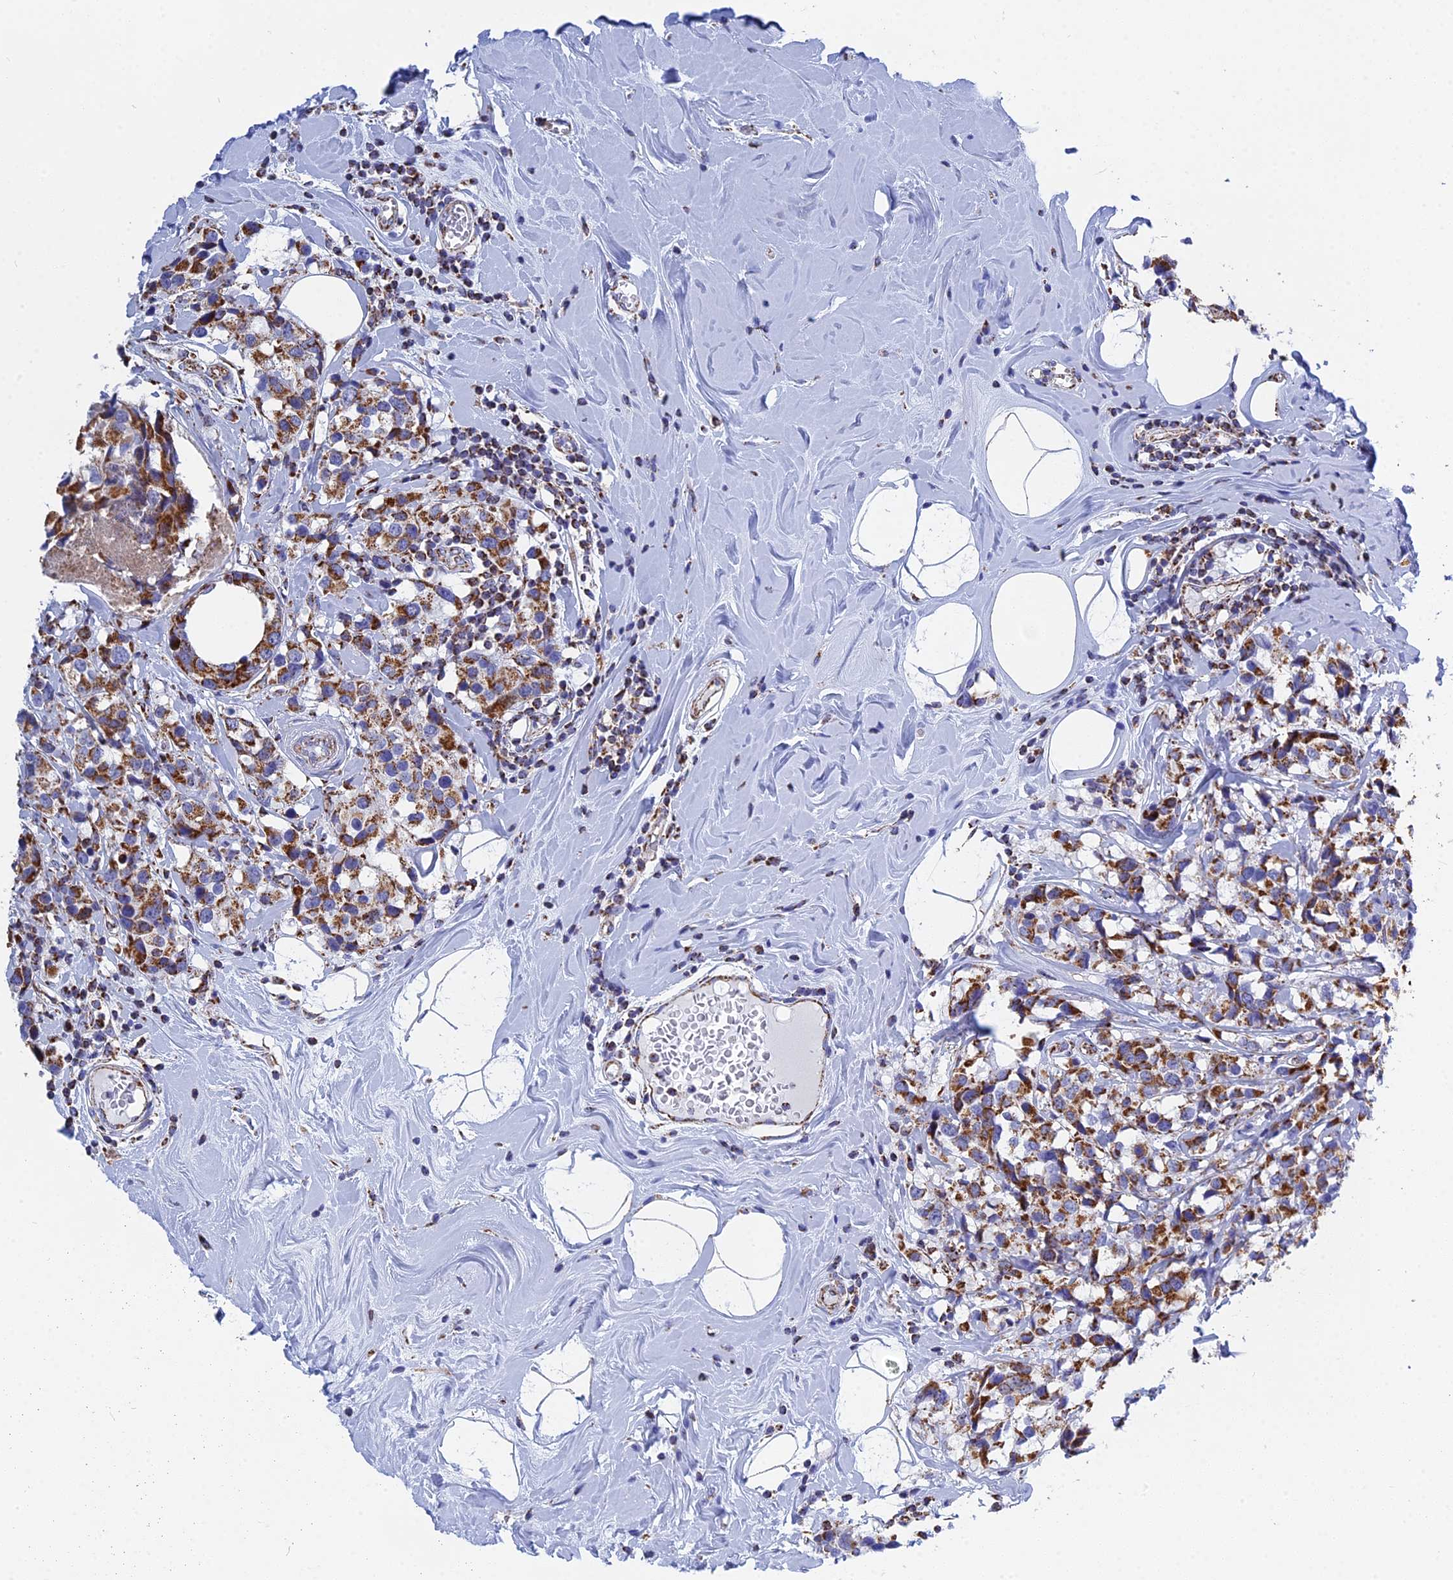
{"staining": {"intensity": "strong", "quantity": ">75%", "location": "cytoplasmic/membranous"}, "tissue": "breast cancer", "cell_type": "Tumor cells", "image_type": "cancer", "snomed": [{"axis": "morphology", "description": "Lobular carcinoma"}, {"axis": "topography", "description": "Breast"}], "caption": "The histopathology image reveals a brown stain indicating the presence of a protein in the cytoplasmic/membranous of tumor cells in breast lobular carcinoma. Using DAB (3,3'-diaminobenzidine) (brown) and hematoxylin (blue) stains, captured at high magnification using brightfield microscopy.", "gene": "NDUFA5", "patient": {"sex": "female", "age": 59}}